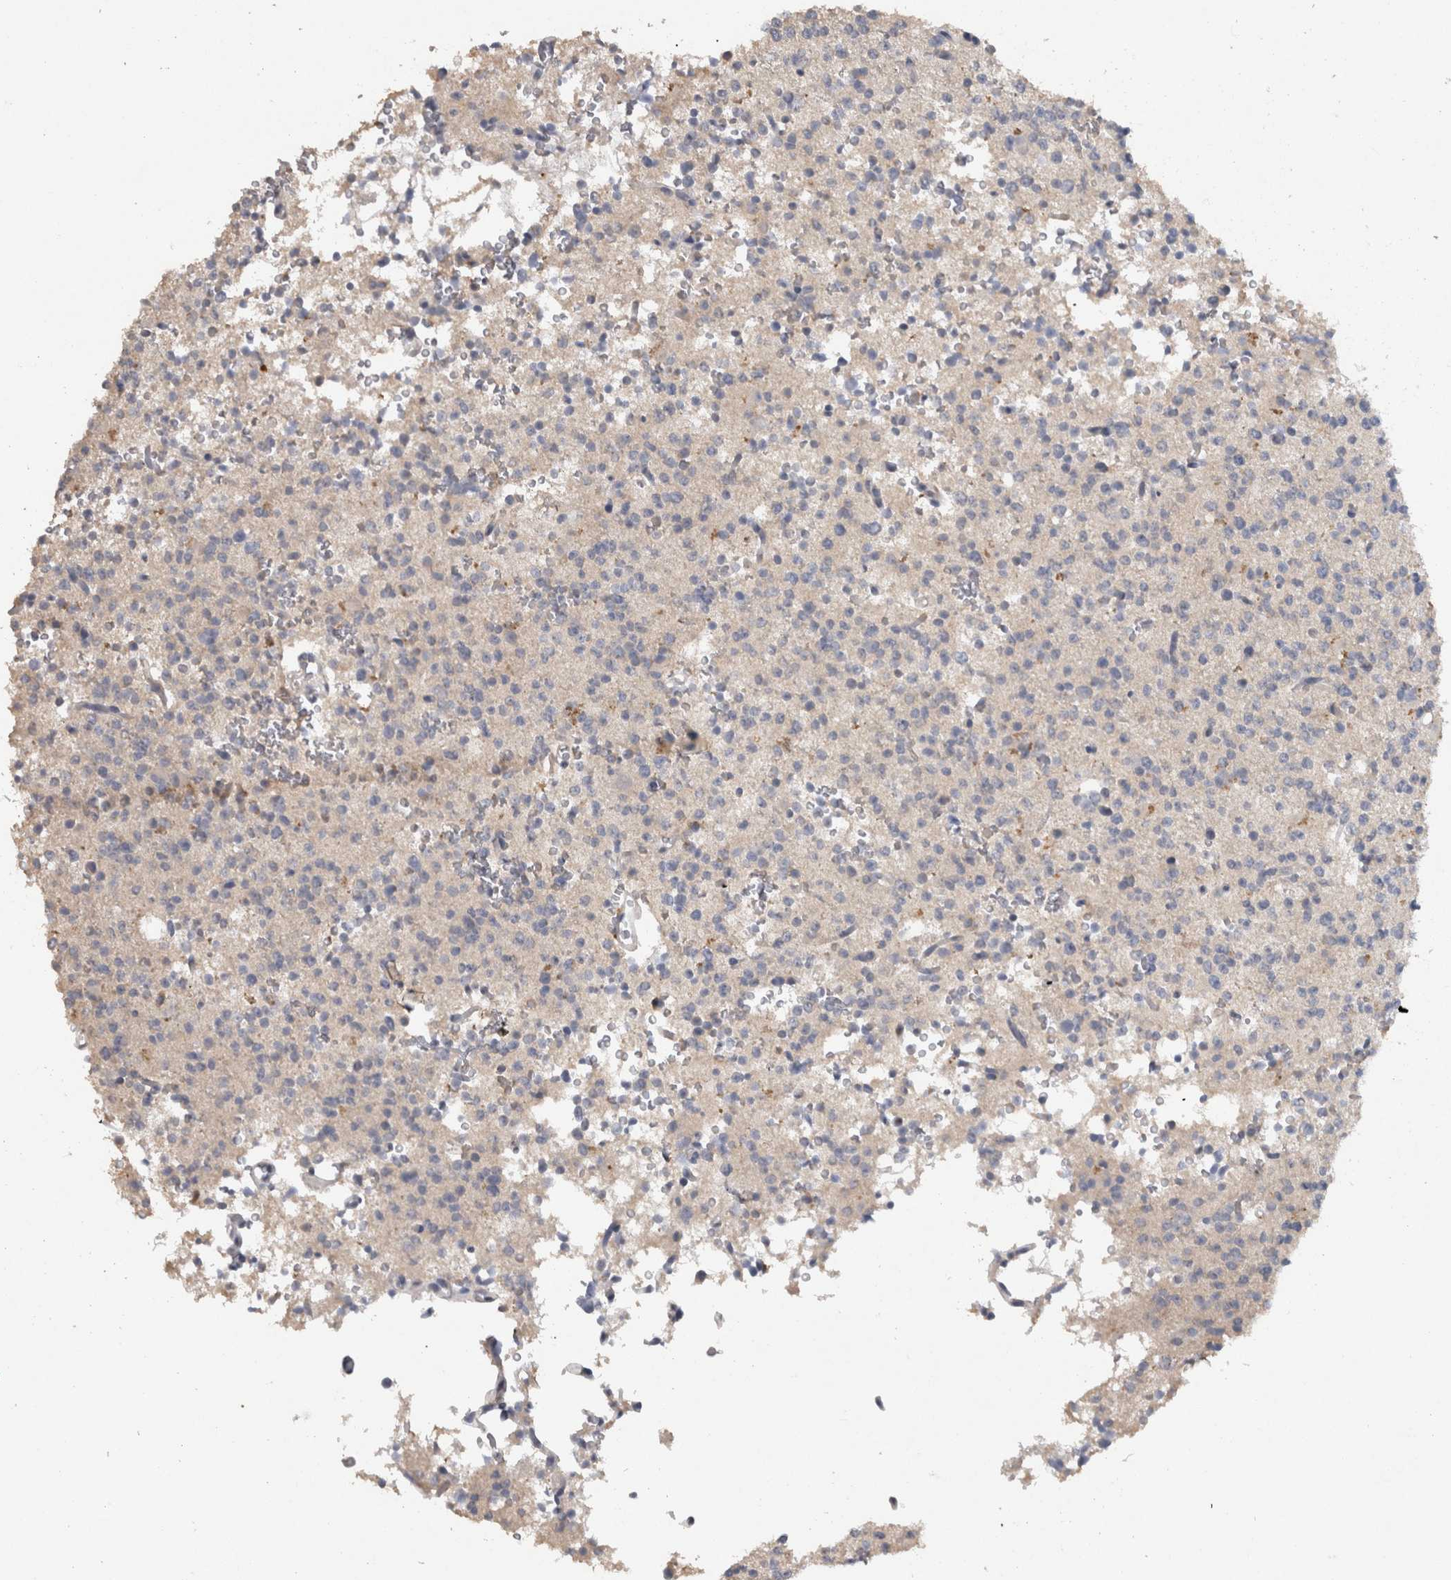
{"staining": {"intensity": "negative", "quantity": "none", "location": "none"}, "tissue": "glioma", "cell_type": "Tumor cells", "image_type": "cancer", "snomed": [{"axis": "morphology", "description": "Glioma, malignant, High grade"}, {"axis": "topography", "description": "Brain"}], "caption": "Tumor cells show no significant protein staining in high-grade glioma (malignant).", "gene": "HEXD", "patient": {"sex": "female", "age": 62}}